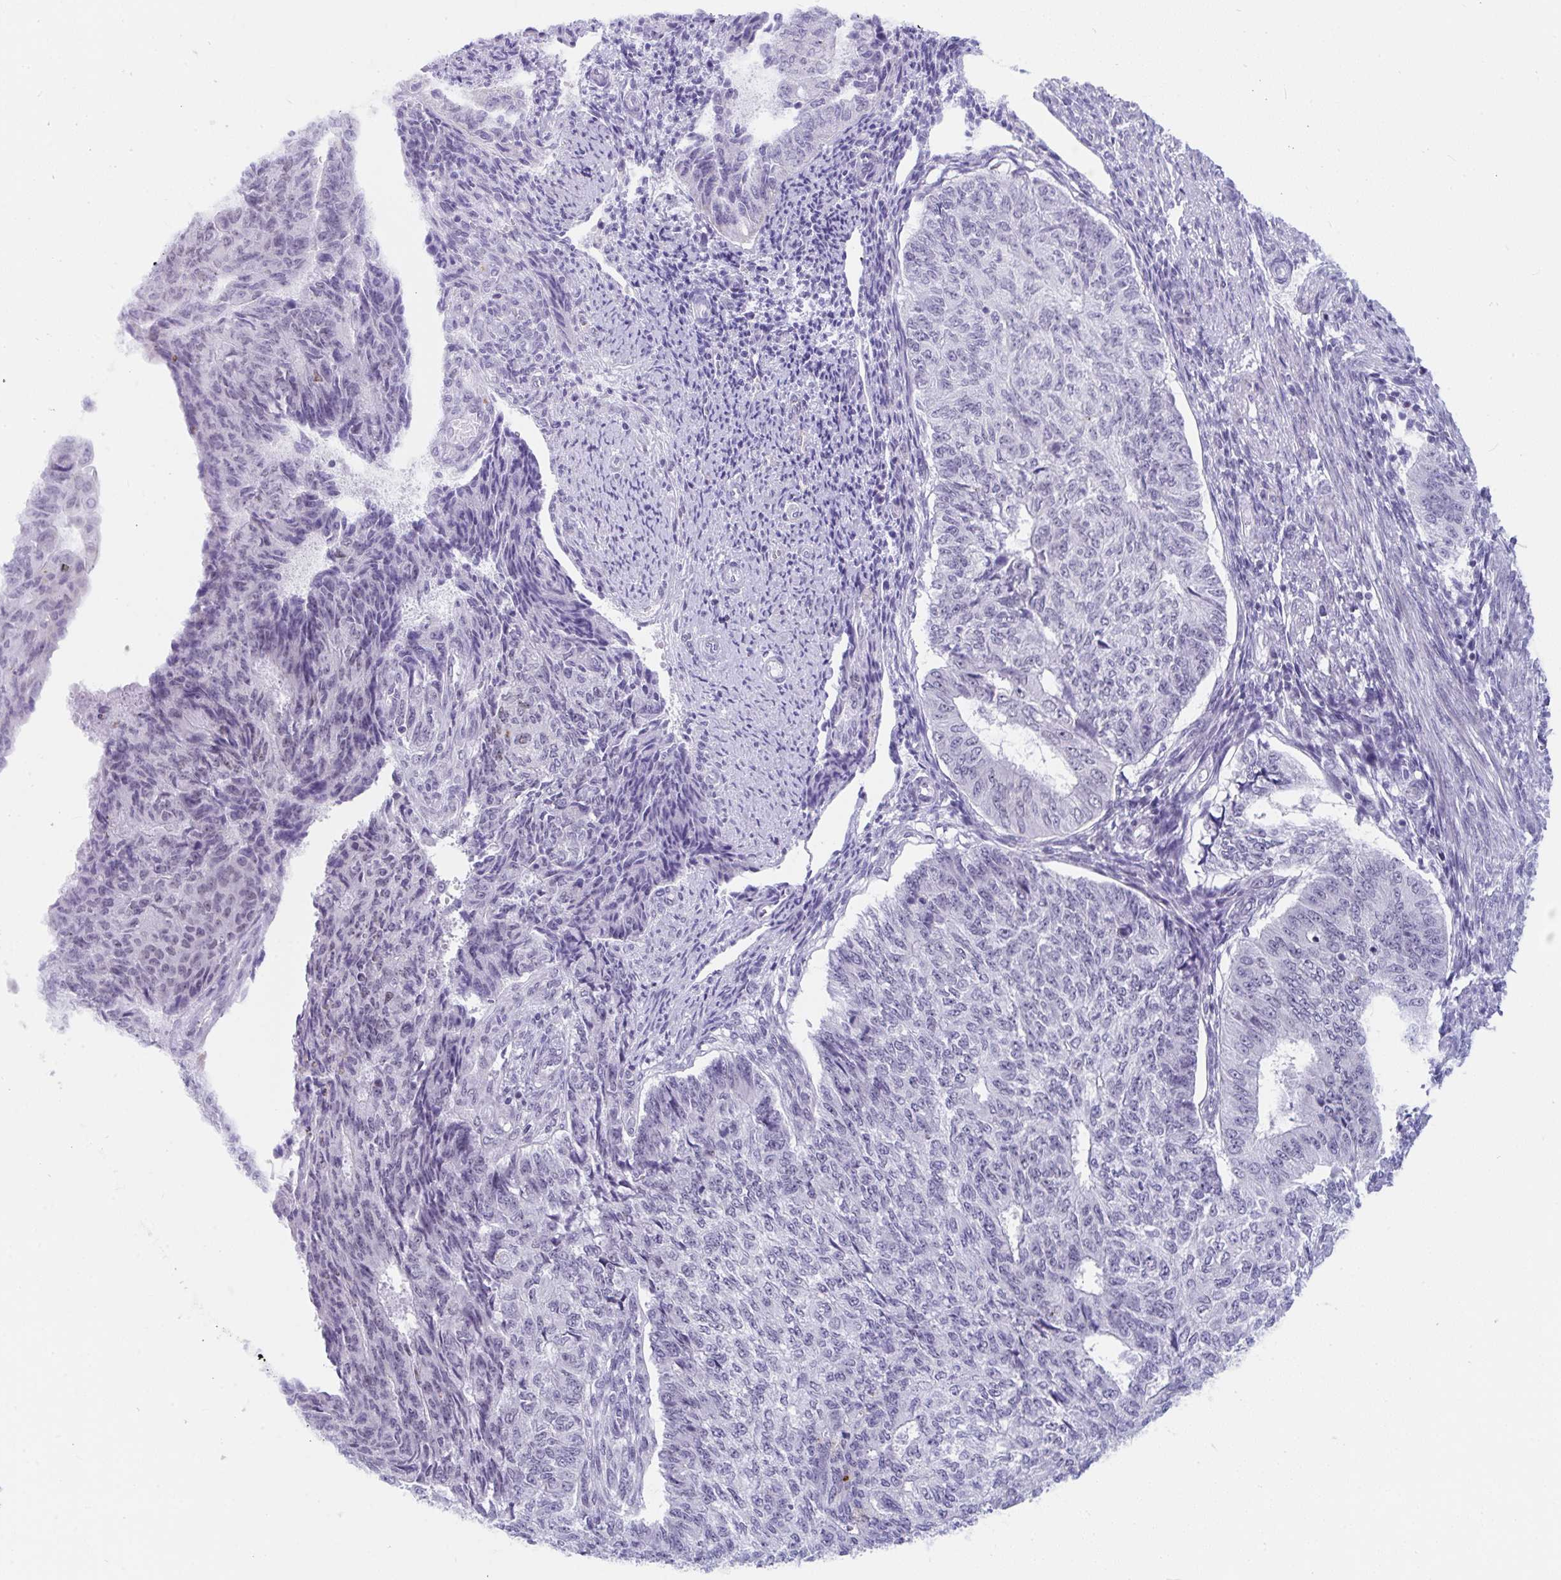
{"staining": {"intensity": "negative", "quantity": "none", "location": "none"}, "tissue": "endometrial cancer", "cell_type": "Tumor cells", "image_type": "cancer", "snomed": [{"axis": "morphology", "description": "Adenocarcinoma, NOS"}, {"axis": "topography", "description": "Endometrium"}], "caption": "IHC of human endometrial cancer demonstrates no expression in tumor cells.", "gene": "CDK13", "patient": {"sex": "female", "age": 32}}